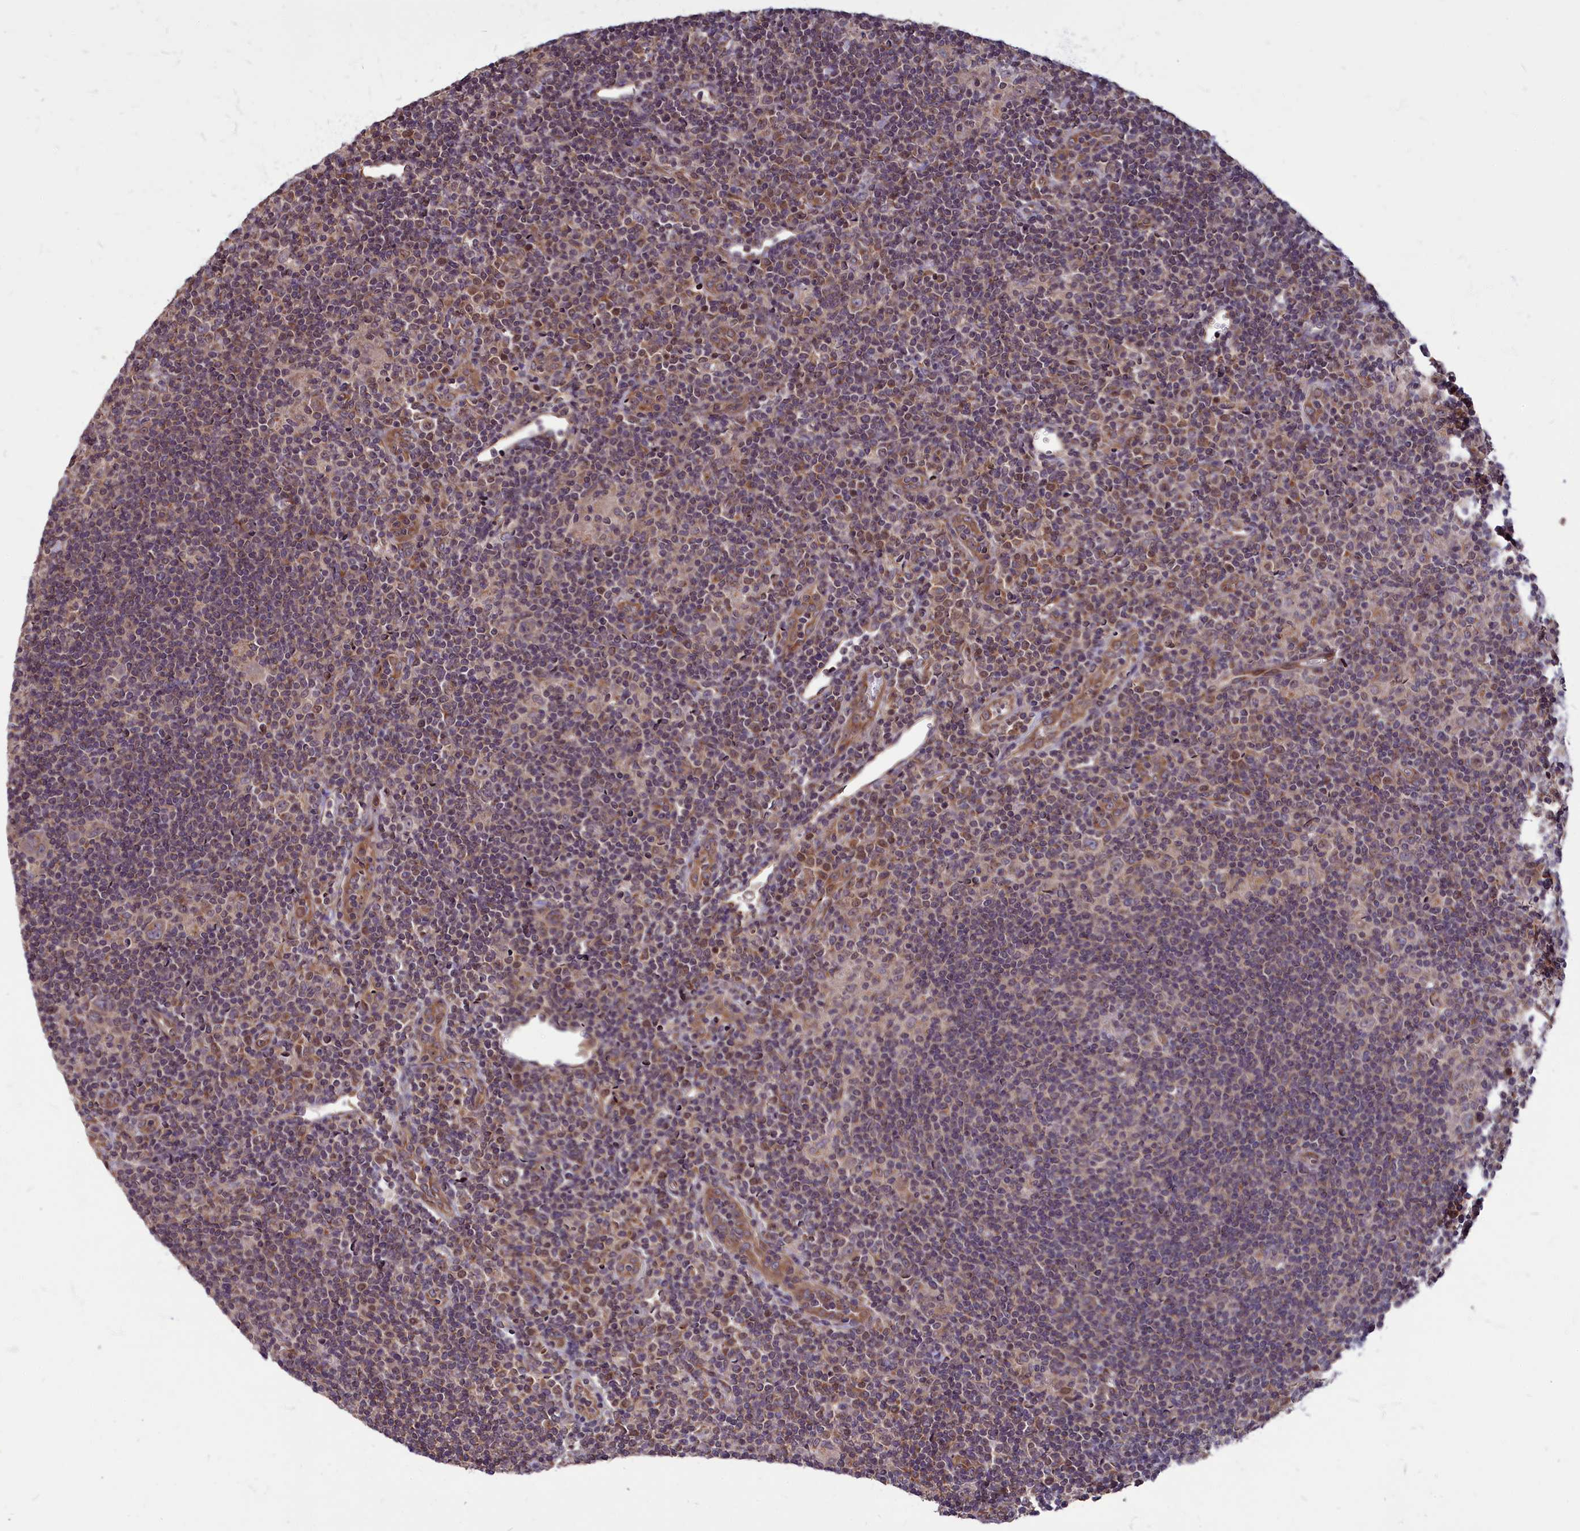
{"staining": {"intensity": "weak", "quantity": "<25%", "location": "cytoplasmic/membranous"}, "tissue": "lymphoma", "cell_type": "Tumor cells", "image_type": "cancer", "snomed": [{"axis": "morphology", "description": "Hodgkin's disease, NOS"}, {"axis": "topography", "description": "Lymph node"}], "caption": "IHC photomicrograph of human Hodgkin's disease stained for a protein (brown), which demonstrates no staining in tumor cells.", "gene": "MYCBP", "patient": {"sex": "female", "age": 57}}